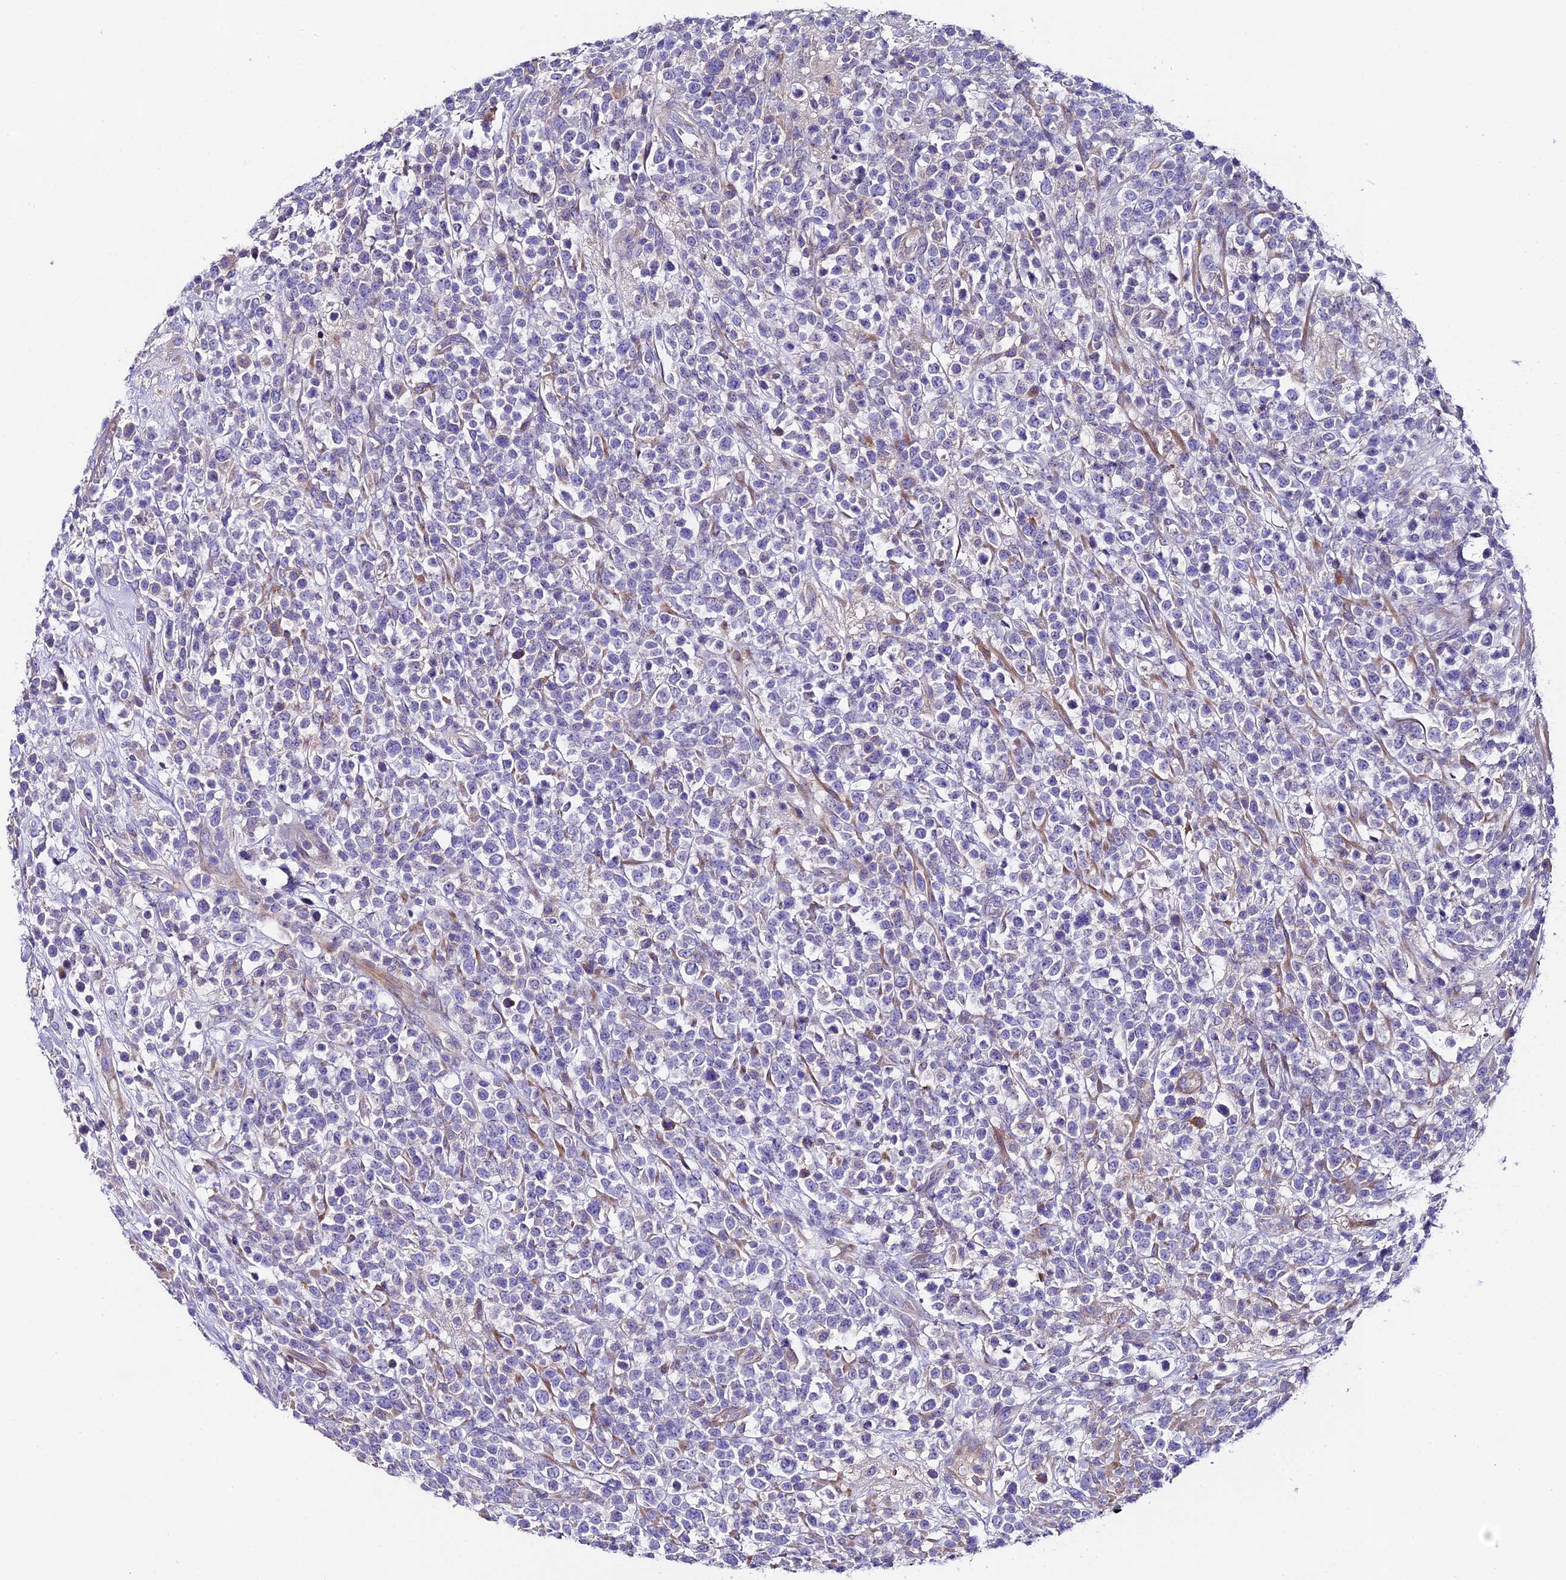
{"staining": {"intensity": "negative", "quantity": "none", "location": "none"}, "tissue": "lymphoma", "cell_type": "Tumor cells", "image_type": "cancer", "snomed": [{"axis": "morphology", "description": "Malignant lymphoma, non-Hodgkin's type, High grade"}, {"axis": "topography", "description": "Colon"}], "caption": "High power microscopy micrograph of an immunohistochemistry (IHC) photomicrograph of high-grade malignant lymphoma, non-Hodgkin's type, revealing no significant staining in tumor cells.", "gene": "PIGU", "patient": {"sex": "female", "age": 53}}